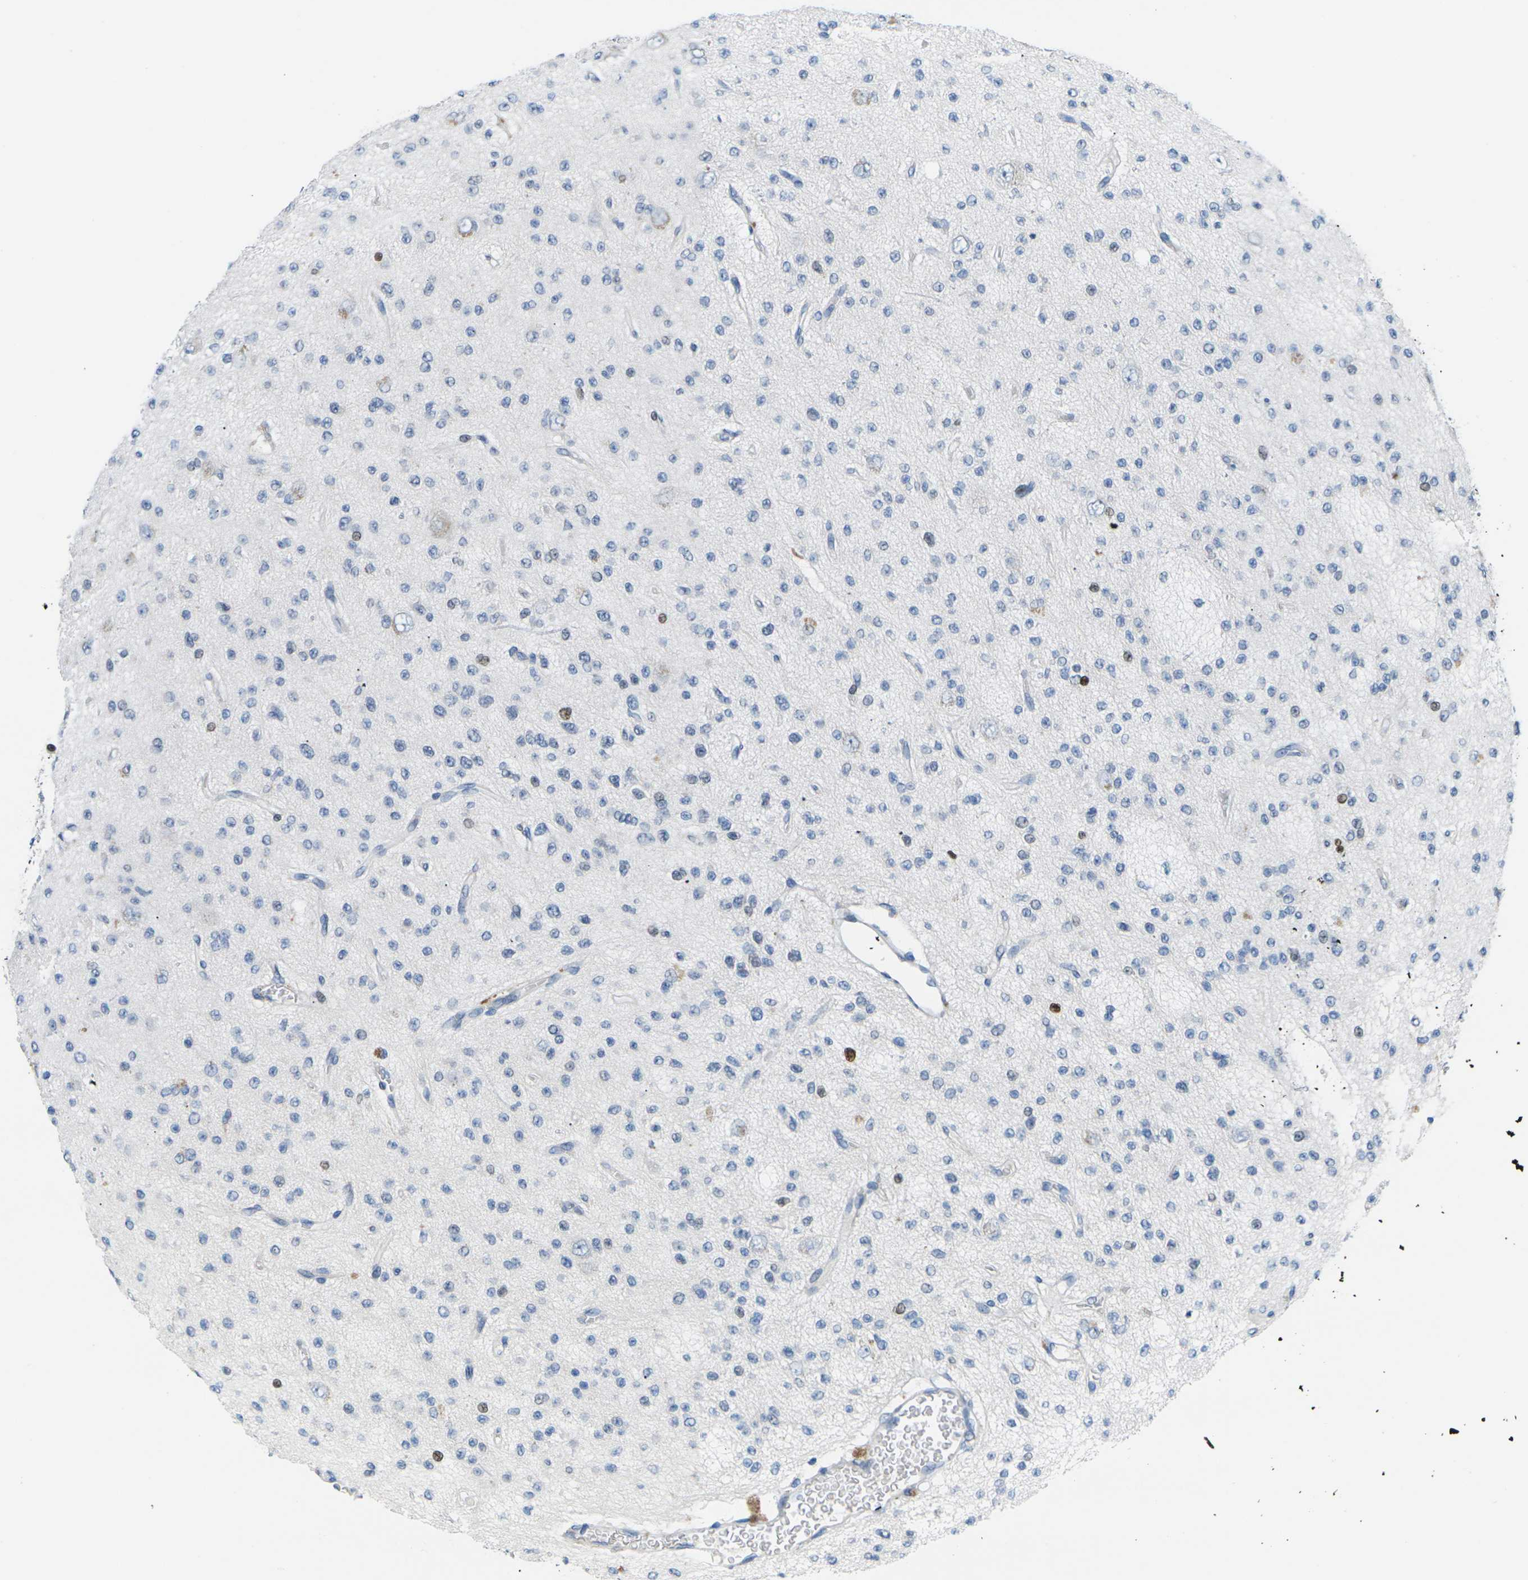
{"staining": {"intensity": "moderate", "quantity": "<25%", "location": "cytoplasmic/membranous,nuclear"}, "tissue": "glioma", "cell_type": "Tumor cells", "image_type": "cancer", "snomed": [{"axis": "morphology", "description": "Glioma, malignant, Low grade"}, {"axis": "topography", "description": "Brain"}], "caption": "Brown immunohistochemical staining in glioma exhibits moderate cytoplasmic/membranous and nuclear expression in approximately <25% of tumor cells.", "gene": "RPS6KA3", "patient": {"sex": "male", "age": 38}}